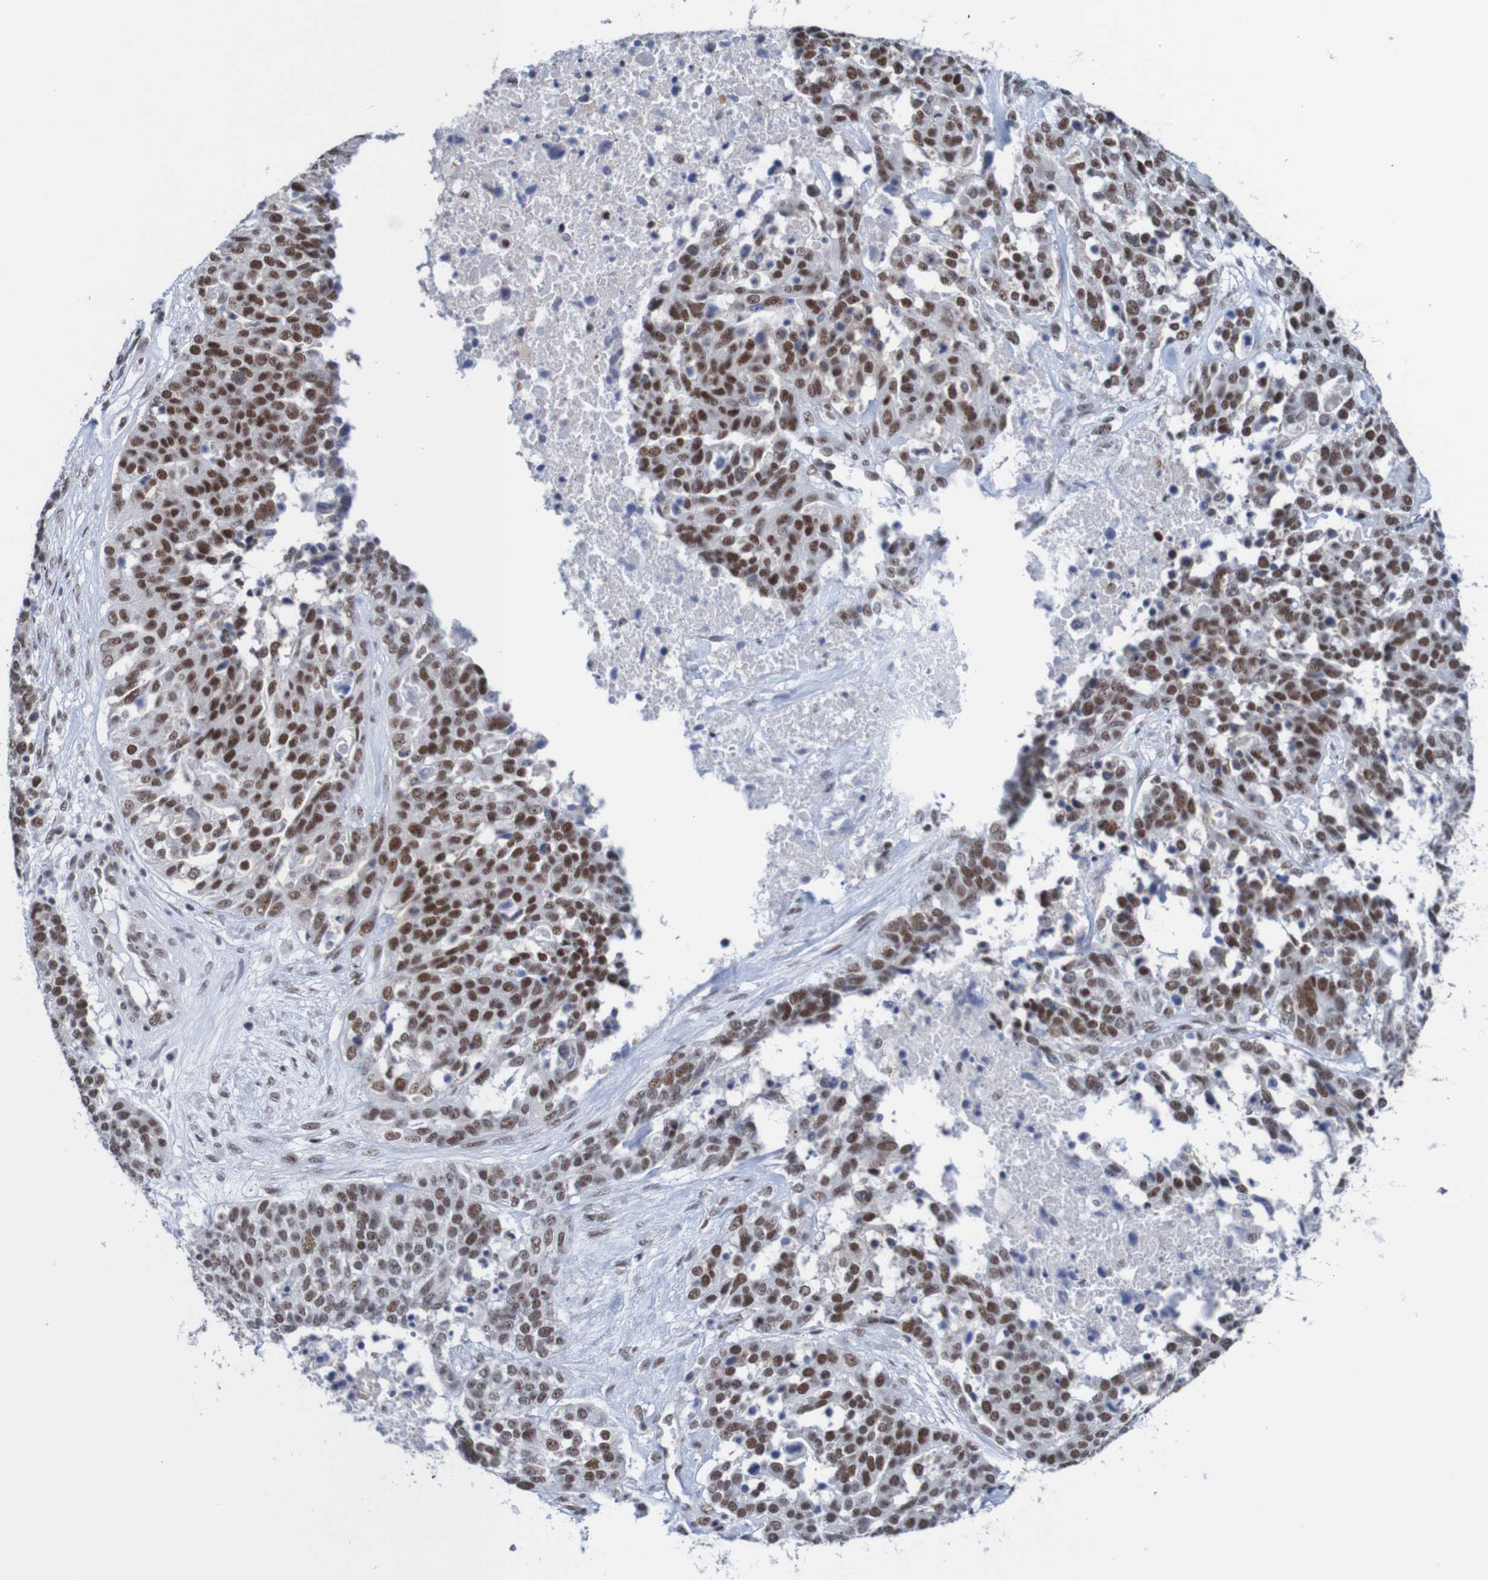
{"staining": {"intensity": "strong", "quantity": "25%-75%", "location": "nuclear"}, "tissue": "ovarian cancer", "cell_type": "Tumor cells", "image_type": "cancer", "snomed": [{"axis": "morphology", "description": "Cystadenocarcinoma, serous, NOS"}, {"axis": "topography", "description": "Ovary"}], "caption": "The immunohistochemical stain labels strong nuclear staining in tumor cells of ovarian cancer tissue.", "gene": "CDC5L", "patient": {"sex": "female", "age": 44}}